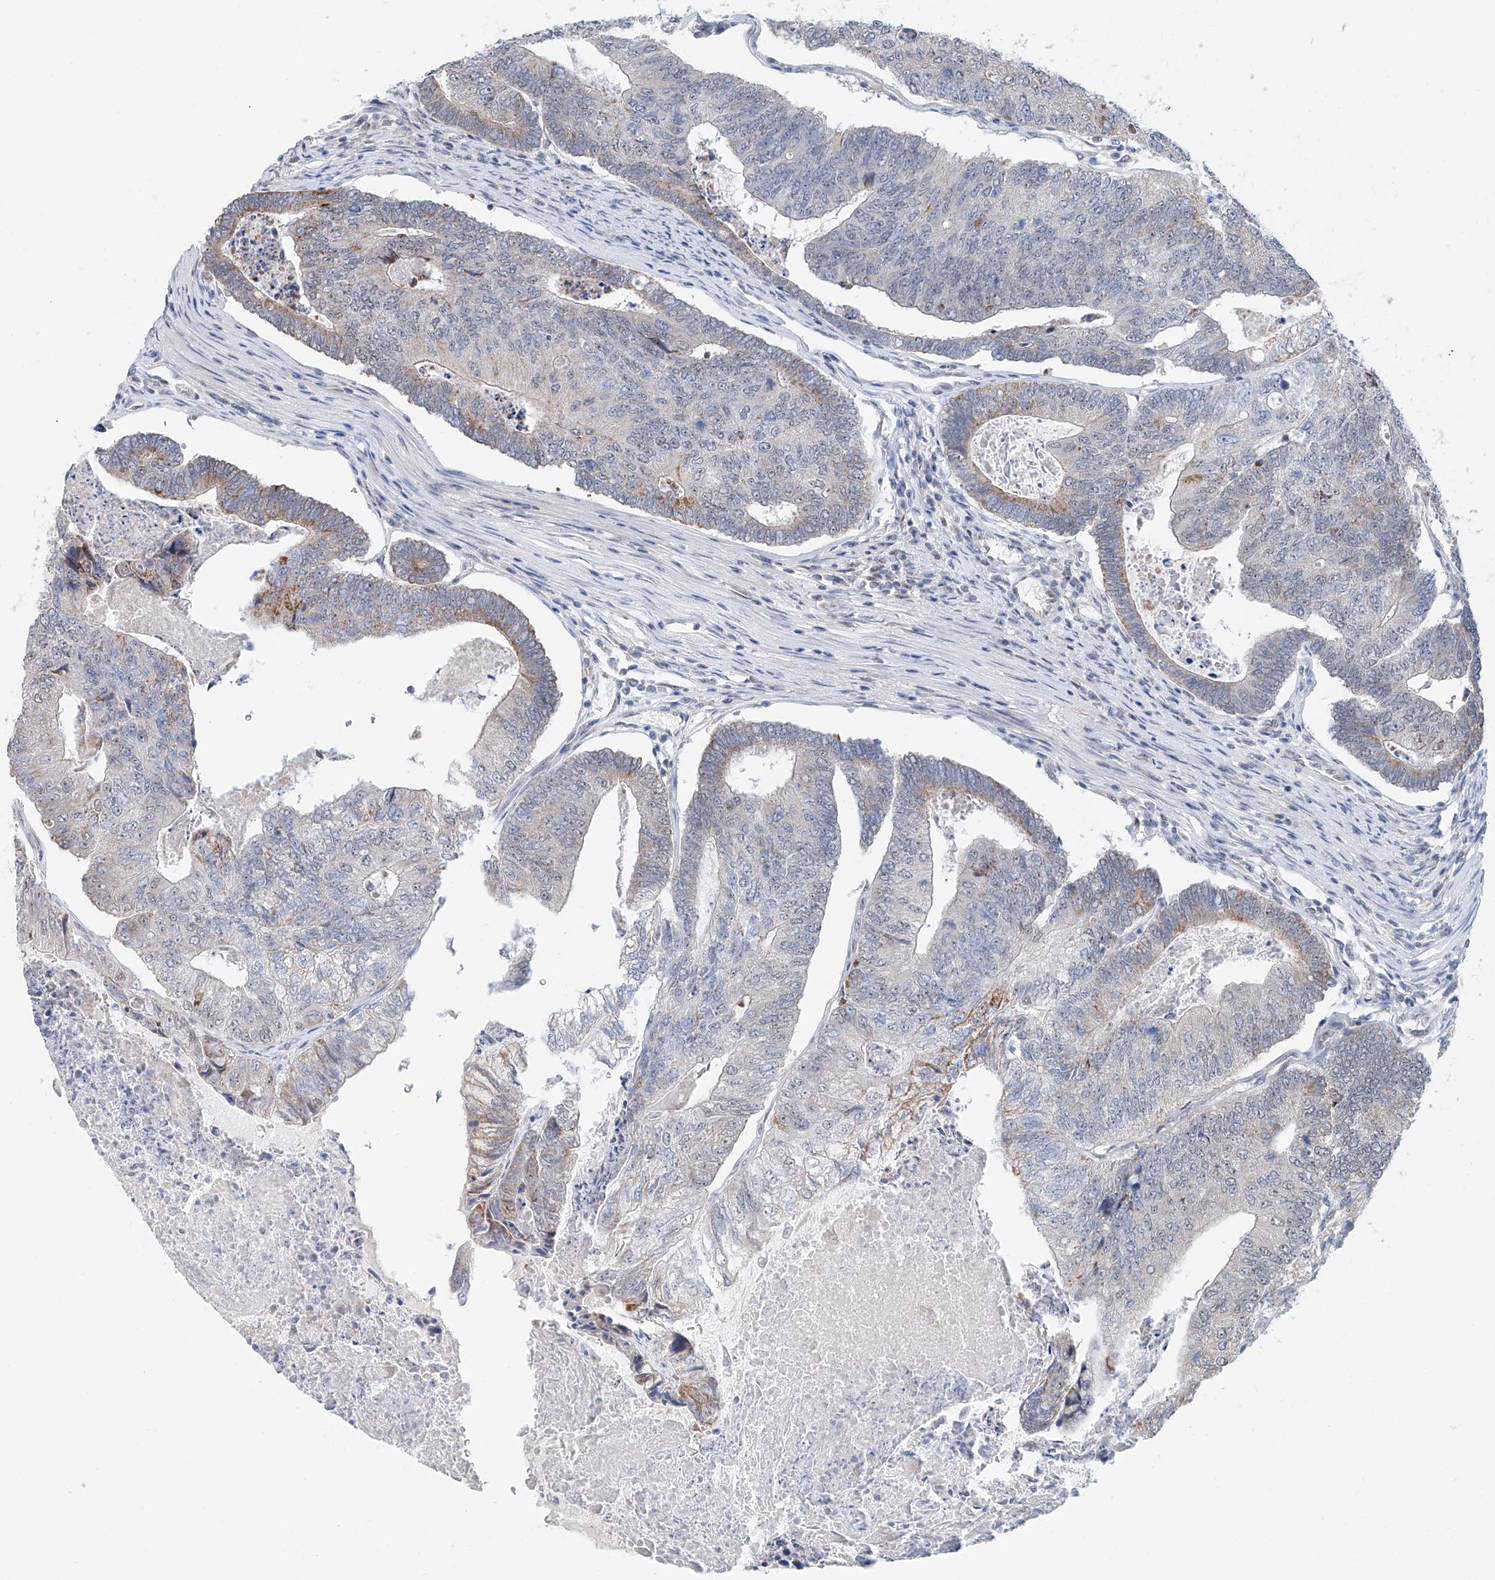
{"staining": {"intensity": "moderate", "quantity": "<25%", "location": "cytoplasmic/membranous"}, "tissue": "colorectal cancer", "cell_type": "Tumor cells", "image_type": "cancer", "snomed": [{"axis": "morphology", "description": "Adenocarcinoma, NOS"}, {"axis": "topography", "description": "Colon"}], "caption": "Colorectal cancer (adenocarcinoma) stained with a brown dye reveals moderate cytoplasmic/membranous positive positivity in about <25% of tumor cells.", "gene": "SDE2", "patient": {"sex": "female", "age": 67}}